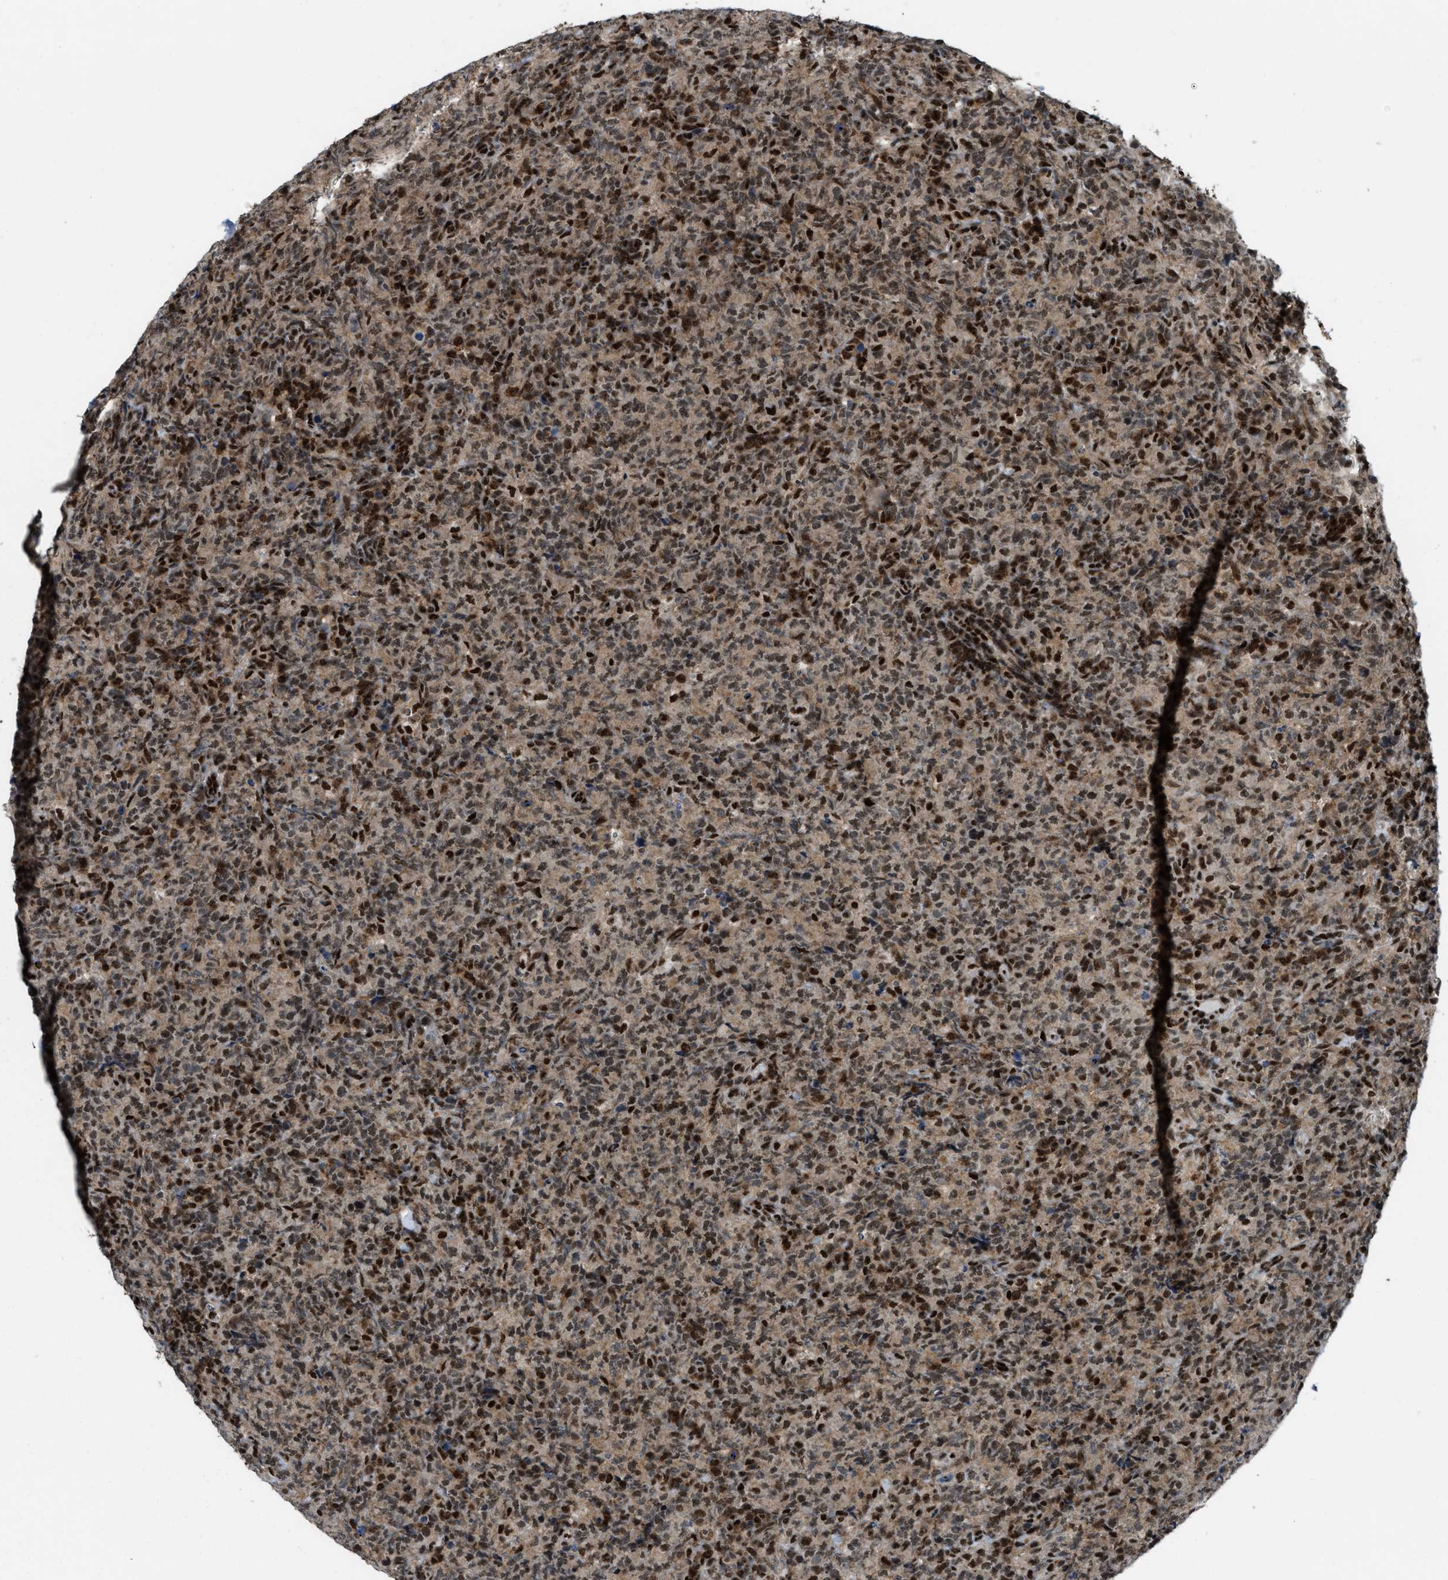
{"staining": {"intensity": "moderate", "quantity": ">75%", "location": "cytoplasmic/membranous,nuclear"}, "tissue": "lymphoma", "cell_type": "Tumor cells", "image_type": "cancer", "snomed": [{"axis": "morphology", "description": "Malignant lymphoma, non-Hodgkin's type, High grade"}, {"axis": "topography", "description": "Tonsil"}], "caption": "Malignant lymphoma, non-Hodgkin's type (high-grade) stained with DAB (3,3'-diaminobenzidine) immunohistochemistry reveals medium levels of moderate cytoplasmic/membranous and nuclear expression in about >75% of tumor cells. (DAB (3,3'-diaminobenzidine) IHC, brown staining for protein, blue staining for nuclei).", "gene": "NUMA1", "patient": {"sex": "female", "age": 36}}